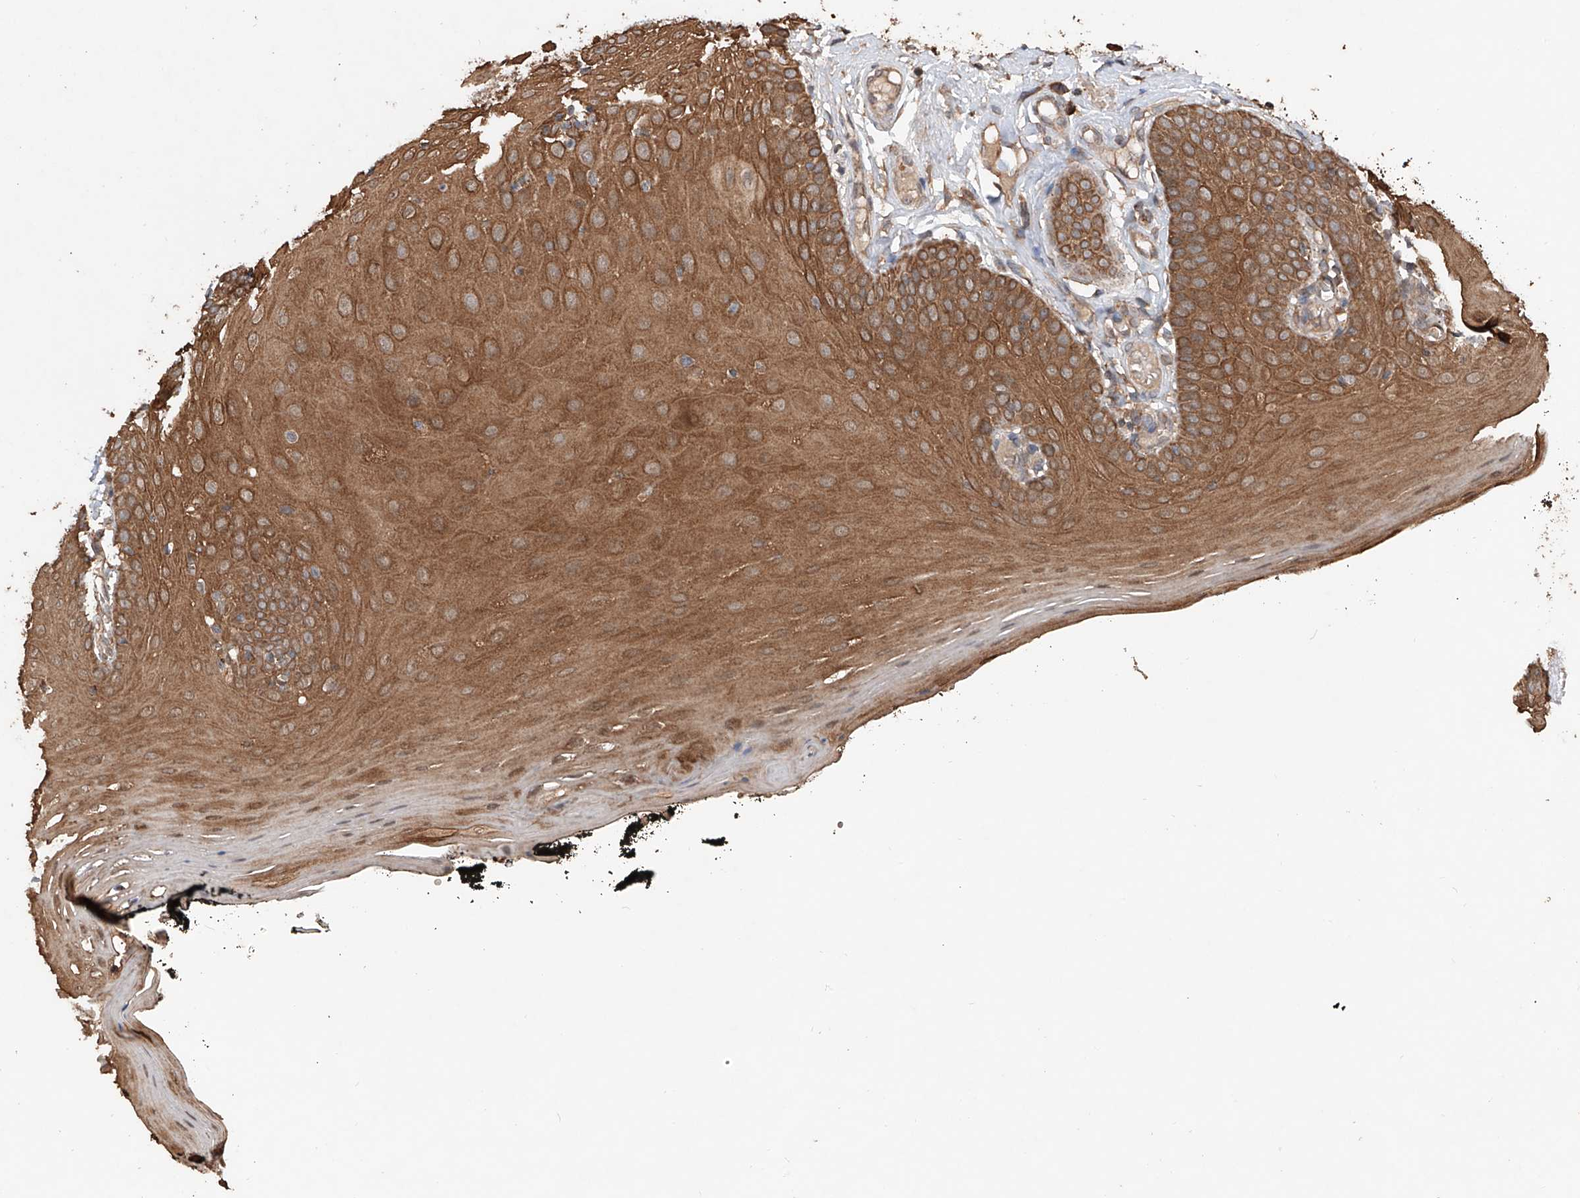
{"staining": {"intensity": "moderate", "quantity": ">75%", "location": "cytoplasmic/membranous"}, "tissue": "oral mucosa", "cell_type": "Squamous epithelial cells", "image_type": "normal", "snomed": [{"axis": "morphology", "description": "Normal tissue, NOS"}, {"axis": "topography", "description": "Oral tissue"}], "caption": "Benign oral mucosa demonstrates moderate cytoplasmic/membranous staining in about >75% of squamous epithelial cells.", "gene": "FAM135A", "patient": {"sex": "male", "age": 74}}